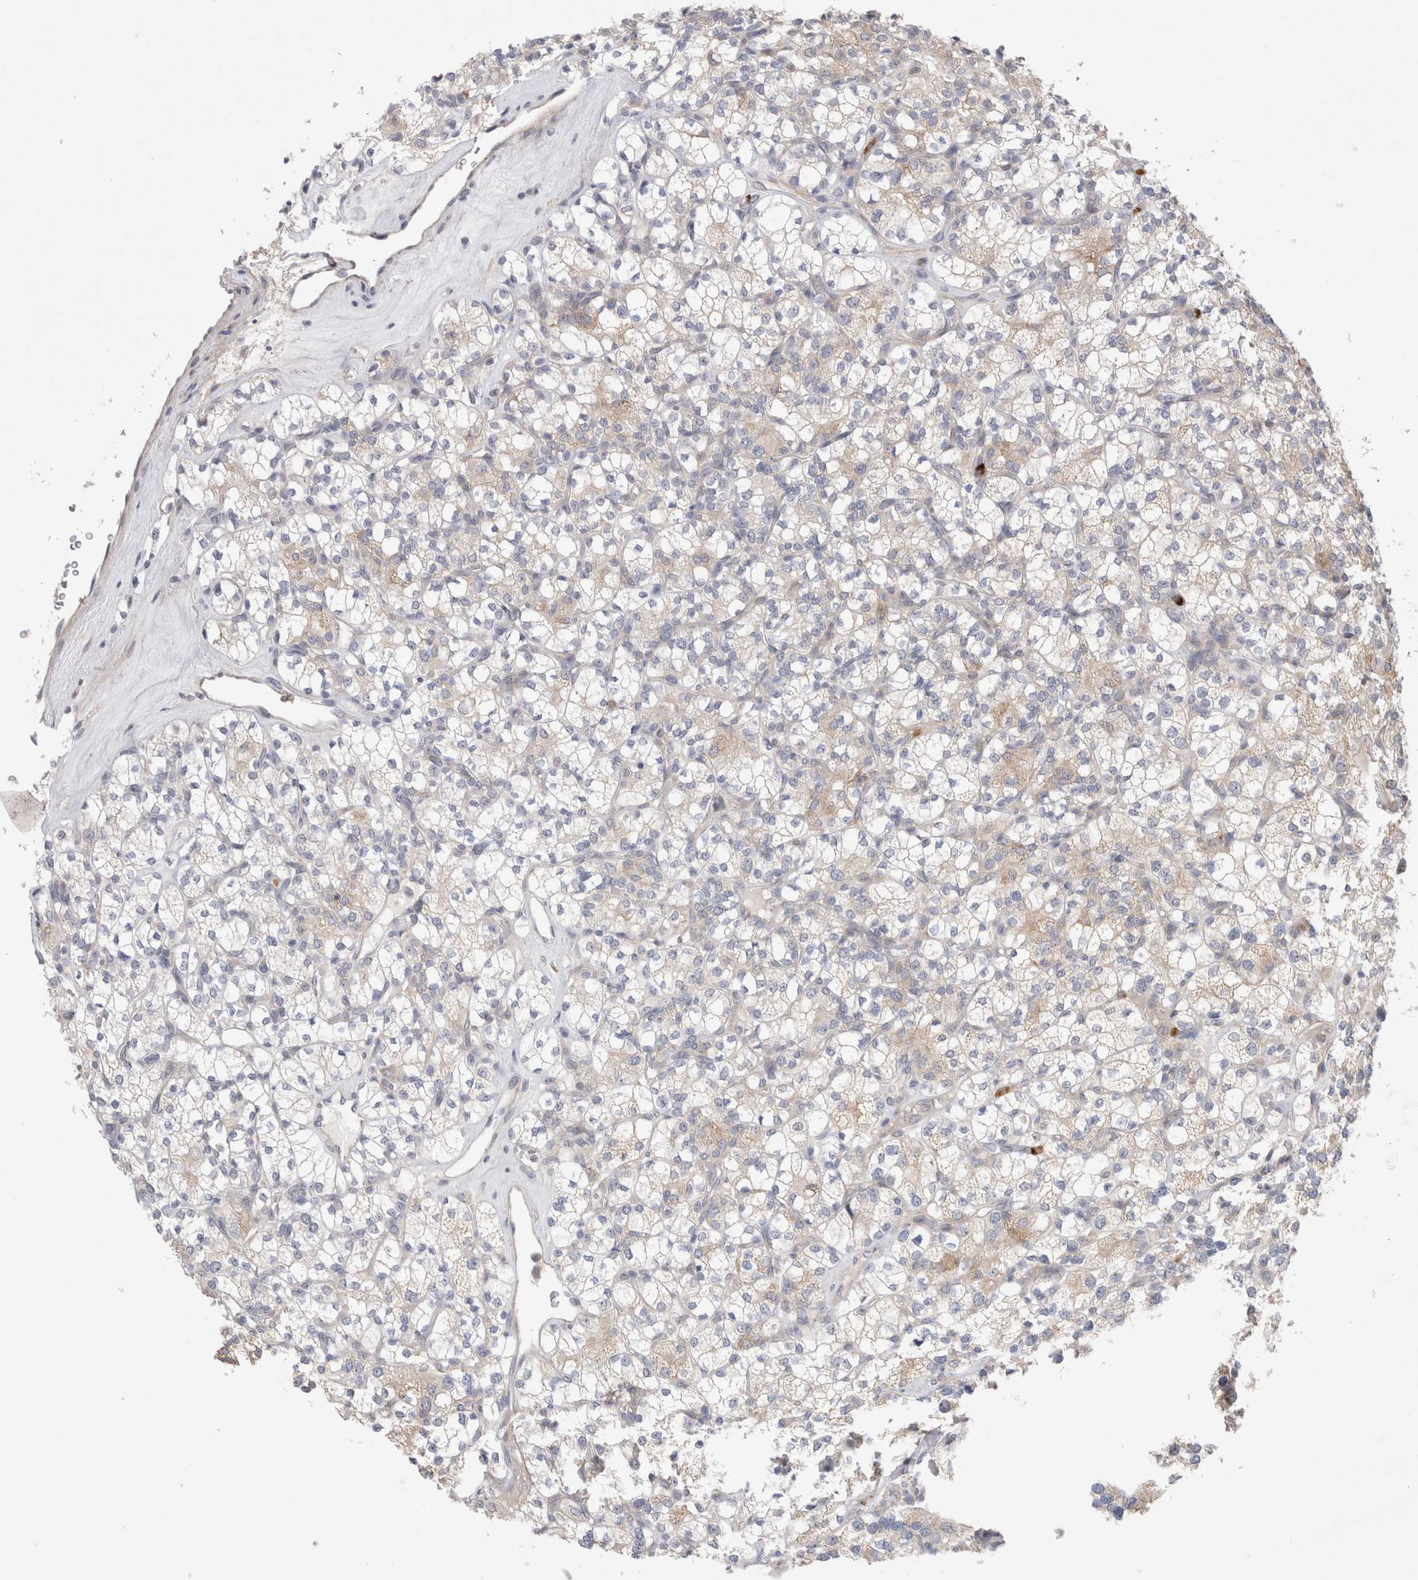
{"staining": {"intensity": "weak", "quantity": "<25%", "location": "cytoplasmic/membranous"}, "tissue": "renal cancer", "cell_type": "Tumor cells", "image_type": "cancer", "snomed": [{"axis": "morphology", "description": "Adenocarcinoma, NOS"}, {"axis": "topography", "description": "Kidney"}], "caption": "Protein analysis of adenocarcinoma (renal) shows no significant expression in tumor cells.", "gene": "GSDMB", "patient": {"sex": "male", "age": 77}}